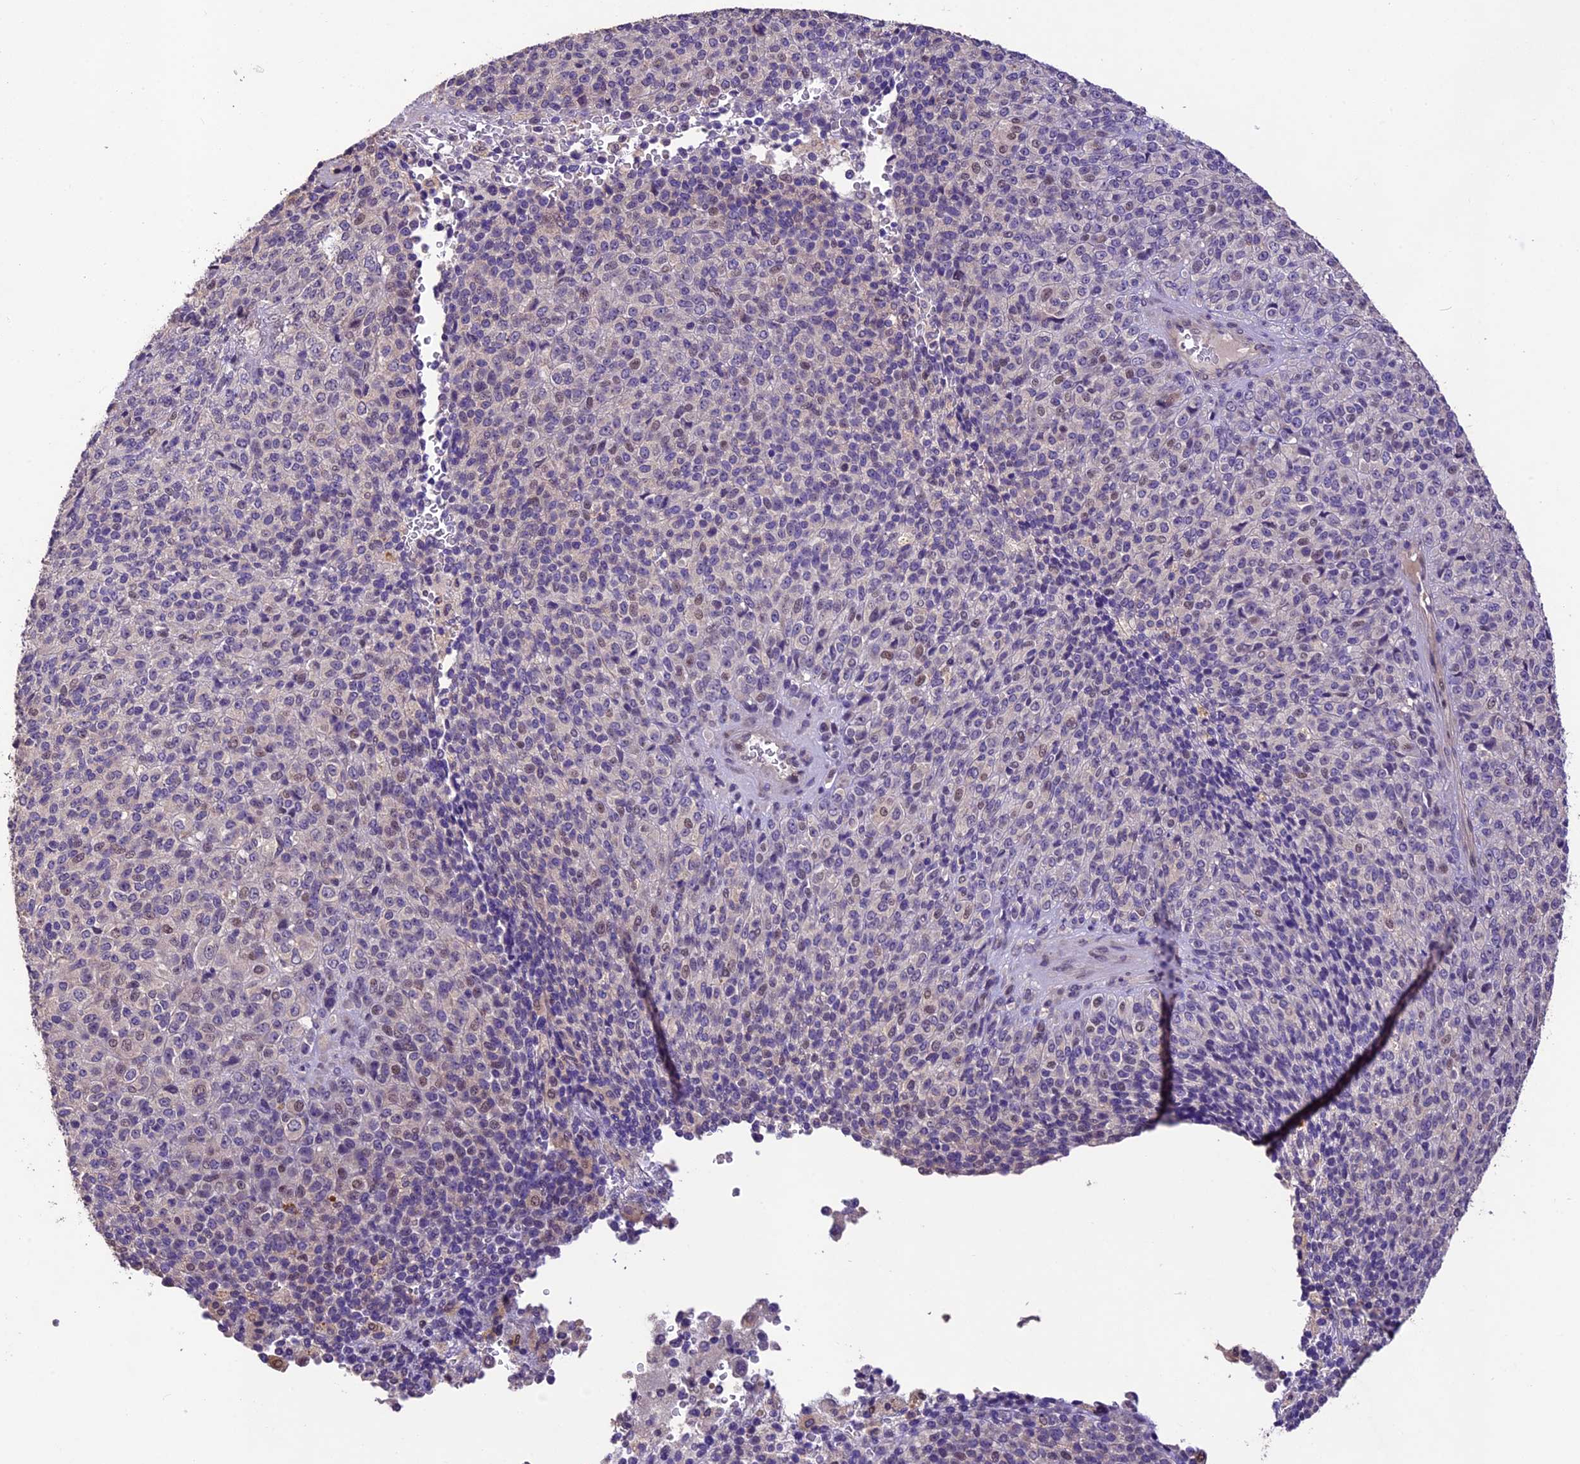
{"staining": {"intensity": "weak", "quantity": "<25%", "location": "nuclear"}, "tissue": "melanoma", "cell_type": "Tumor cells", "image_type": "cancer", "snomed": [{"axis": "morphology", "description": "Malignant melanoma, Metastatic site"}, {"axis": "topography", "description": "Brain"}], "caption": "Immunohistochemical staining of human melanoma demonstrates no significant positivity in tumor cells.", "gene": "DGKH", "patient": {"sex": "female", "age": 56}}